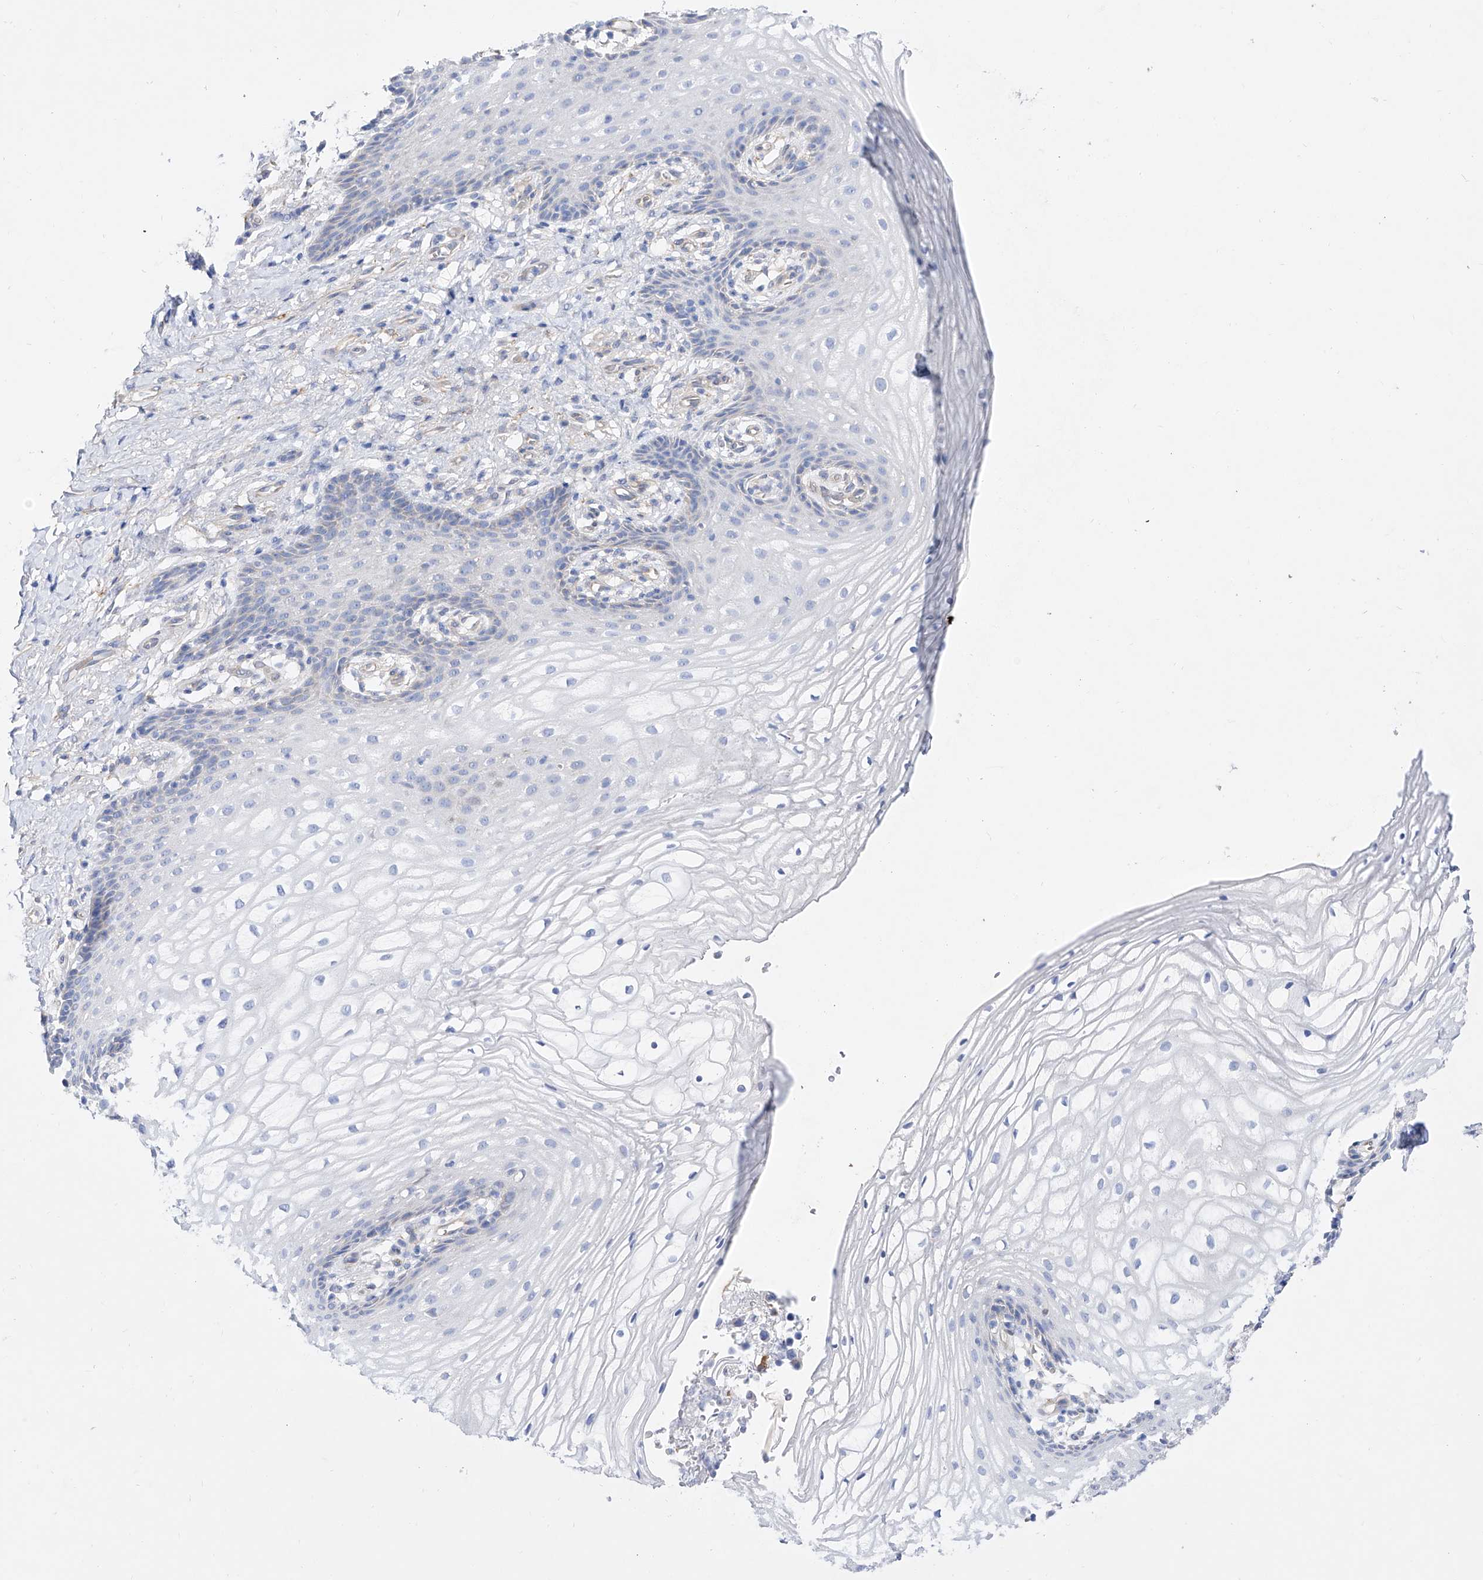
{"staining": {"intensity": "negative", "quantity": "none", "location": "none"}, "tissue": "vagina", "cell_type": "Squamous epithelial cells", "image_type": "normal", "snomed": [{"axis": "morphology", "description": "Normal tissue, NOS"}, {"axis": "topography", "description": "Vagina"}], "caption": "DAB immunohistochemical staining of benign human vagina demonstrates no significant expression in squamous epithelial cells.", "gene": "ZNF653", "patient": {"sex": "female", "age": 60}}